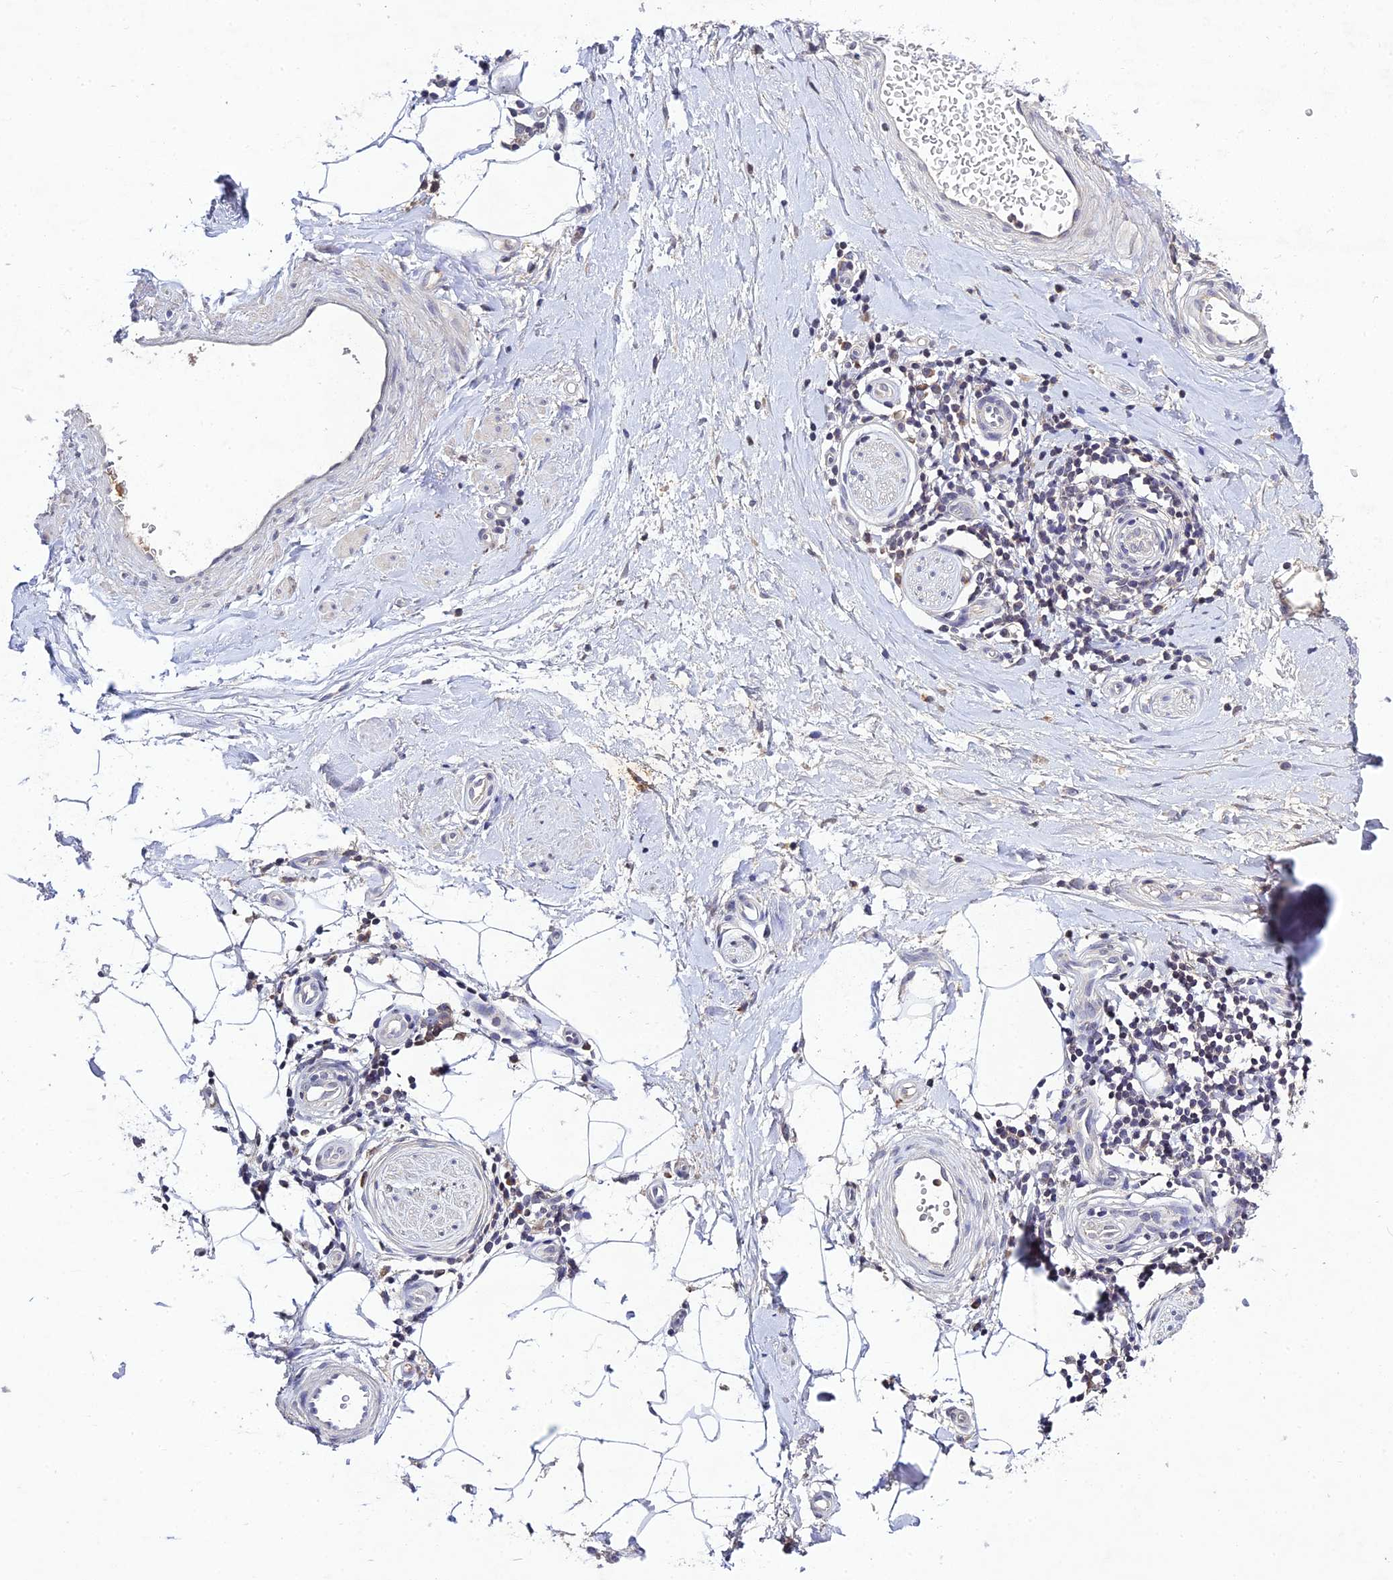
{"staining": {"intensity": "negative", "quantity": "none", "location": "none"}, "tissue": "adipose tissue", "cell_type": "Adipocytes", "image_type": "normal", "snomed": [{"axis": "morphology", "description": "Normal tissue, NOS"}, {"axis": "topography", "description": "Soft tissue"}, {"axis": "topography", "description": "Adipose tissue"}, {"axis": "topography", "description": "Vascular tissue"}, {"axis": "topography", "description": "Peripheral nerve tissue"}], "caption": "IHC image of normal adipose tissue: adipose tissue stained with DAB displays no significant protein expression in adipocytes.", "gene": "CHST5", "patient": {"sex": "male", "age": 74}}